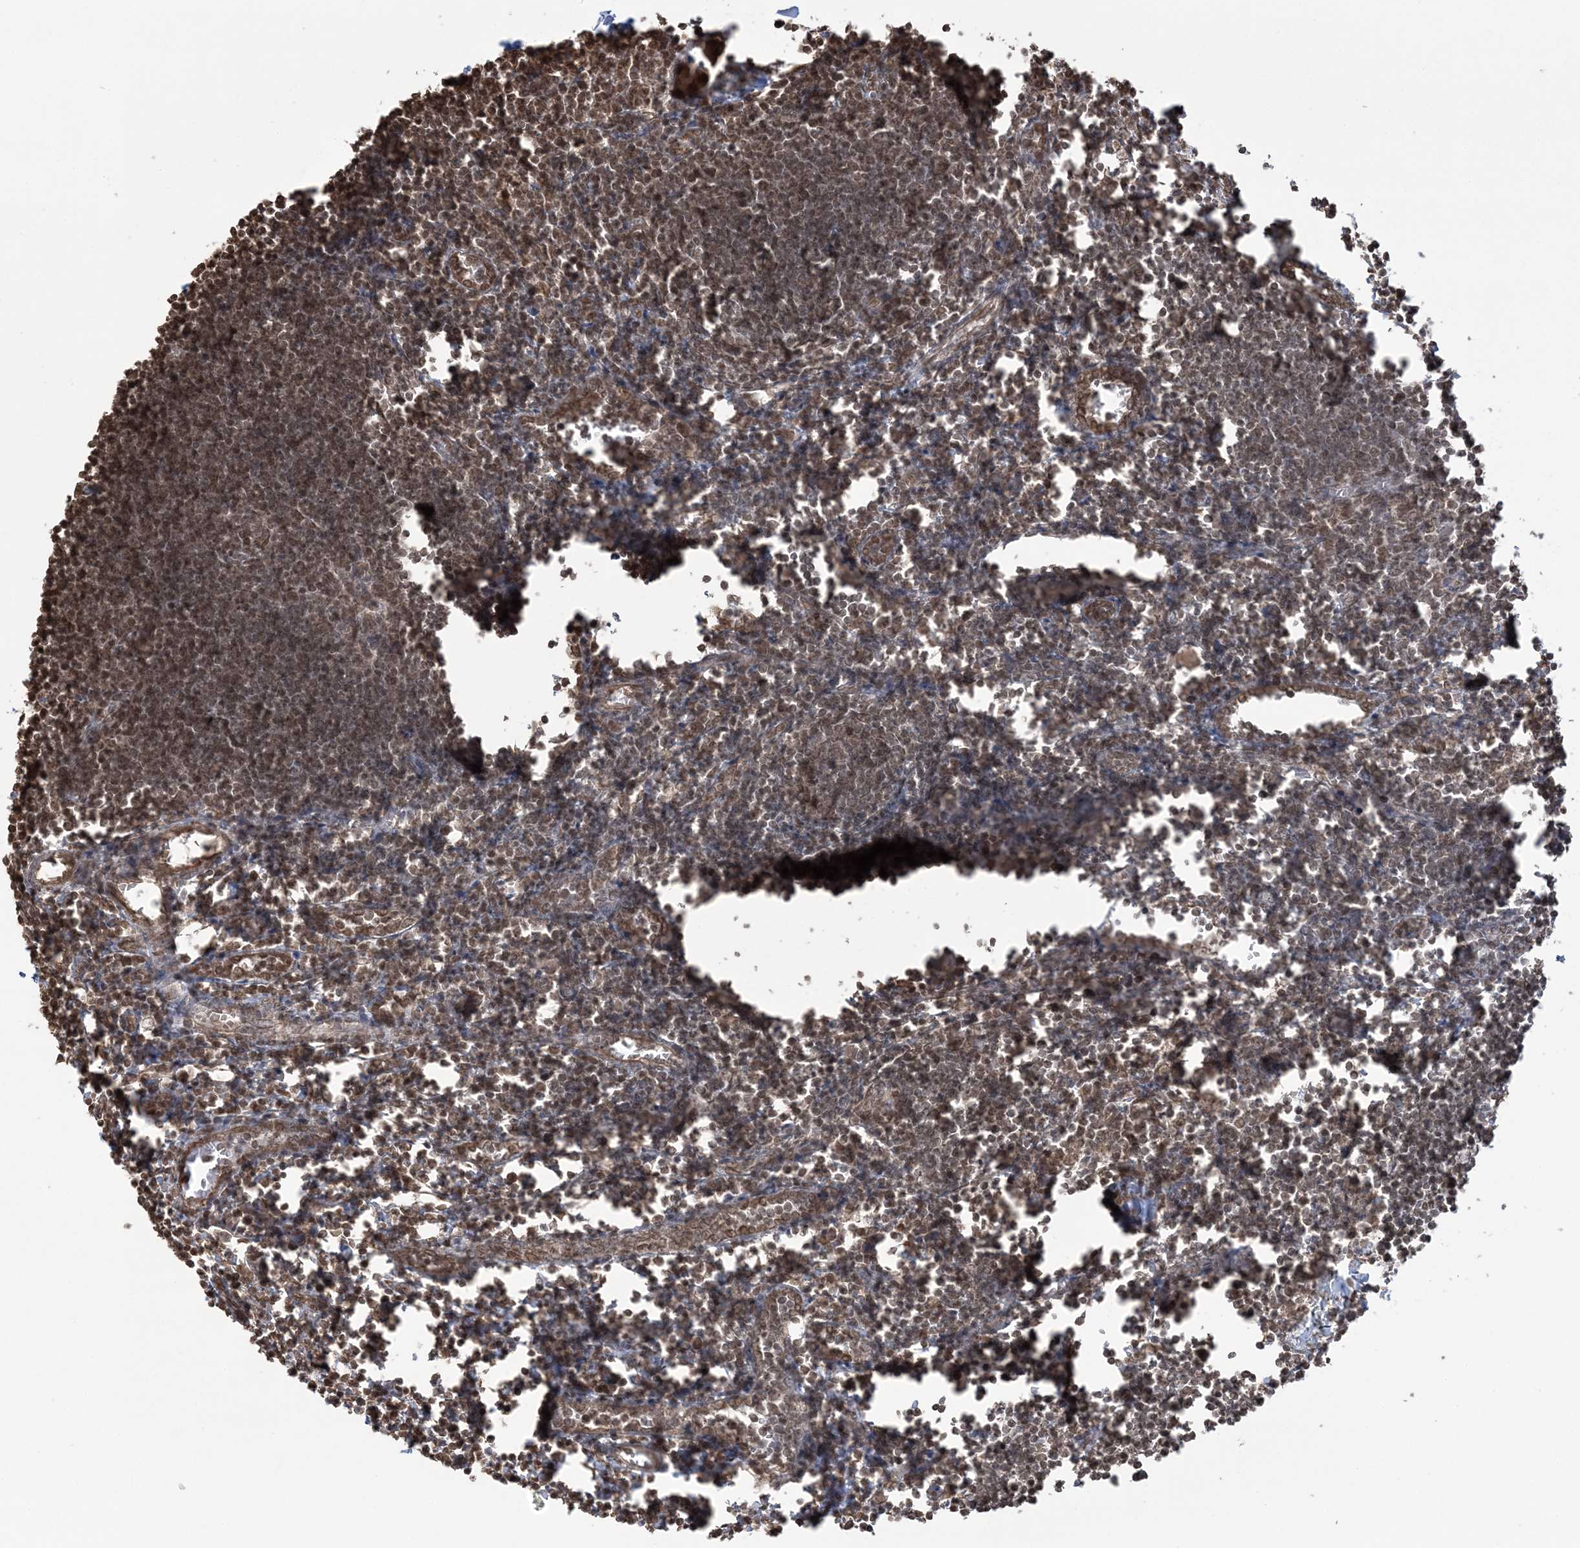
{"staining": {"intensity": "strong", "quantity": ">75%", "location": "nuclear"}, "tissue": "lymph node", "cell_type": "Germinal center cells", "image_type": "normal", "snomed": [{"axis": "morphology", "description": "Normal tissue, NOS"}, {"axis": "morphology", "description": "Malignant melanoma, Metastatic site"}, {"axis": "topography", "description": "Lymph node"}], "caption": "Lymph node was stained to show a protein in brown. There is high levels of strong nuclear expression in about >75% of germinal center cells. (brown staining indicates protein expression, while blue staining denotes nuclei).", "gene": "ZNF839", "patient": {"sex": "male", "age": 41}}